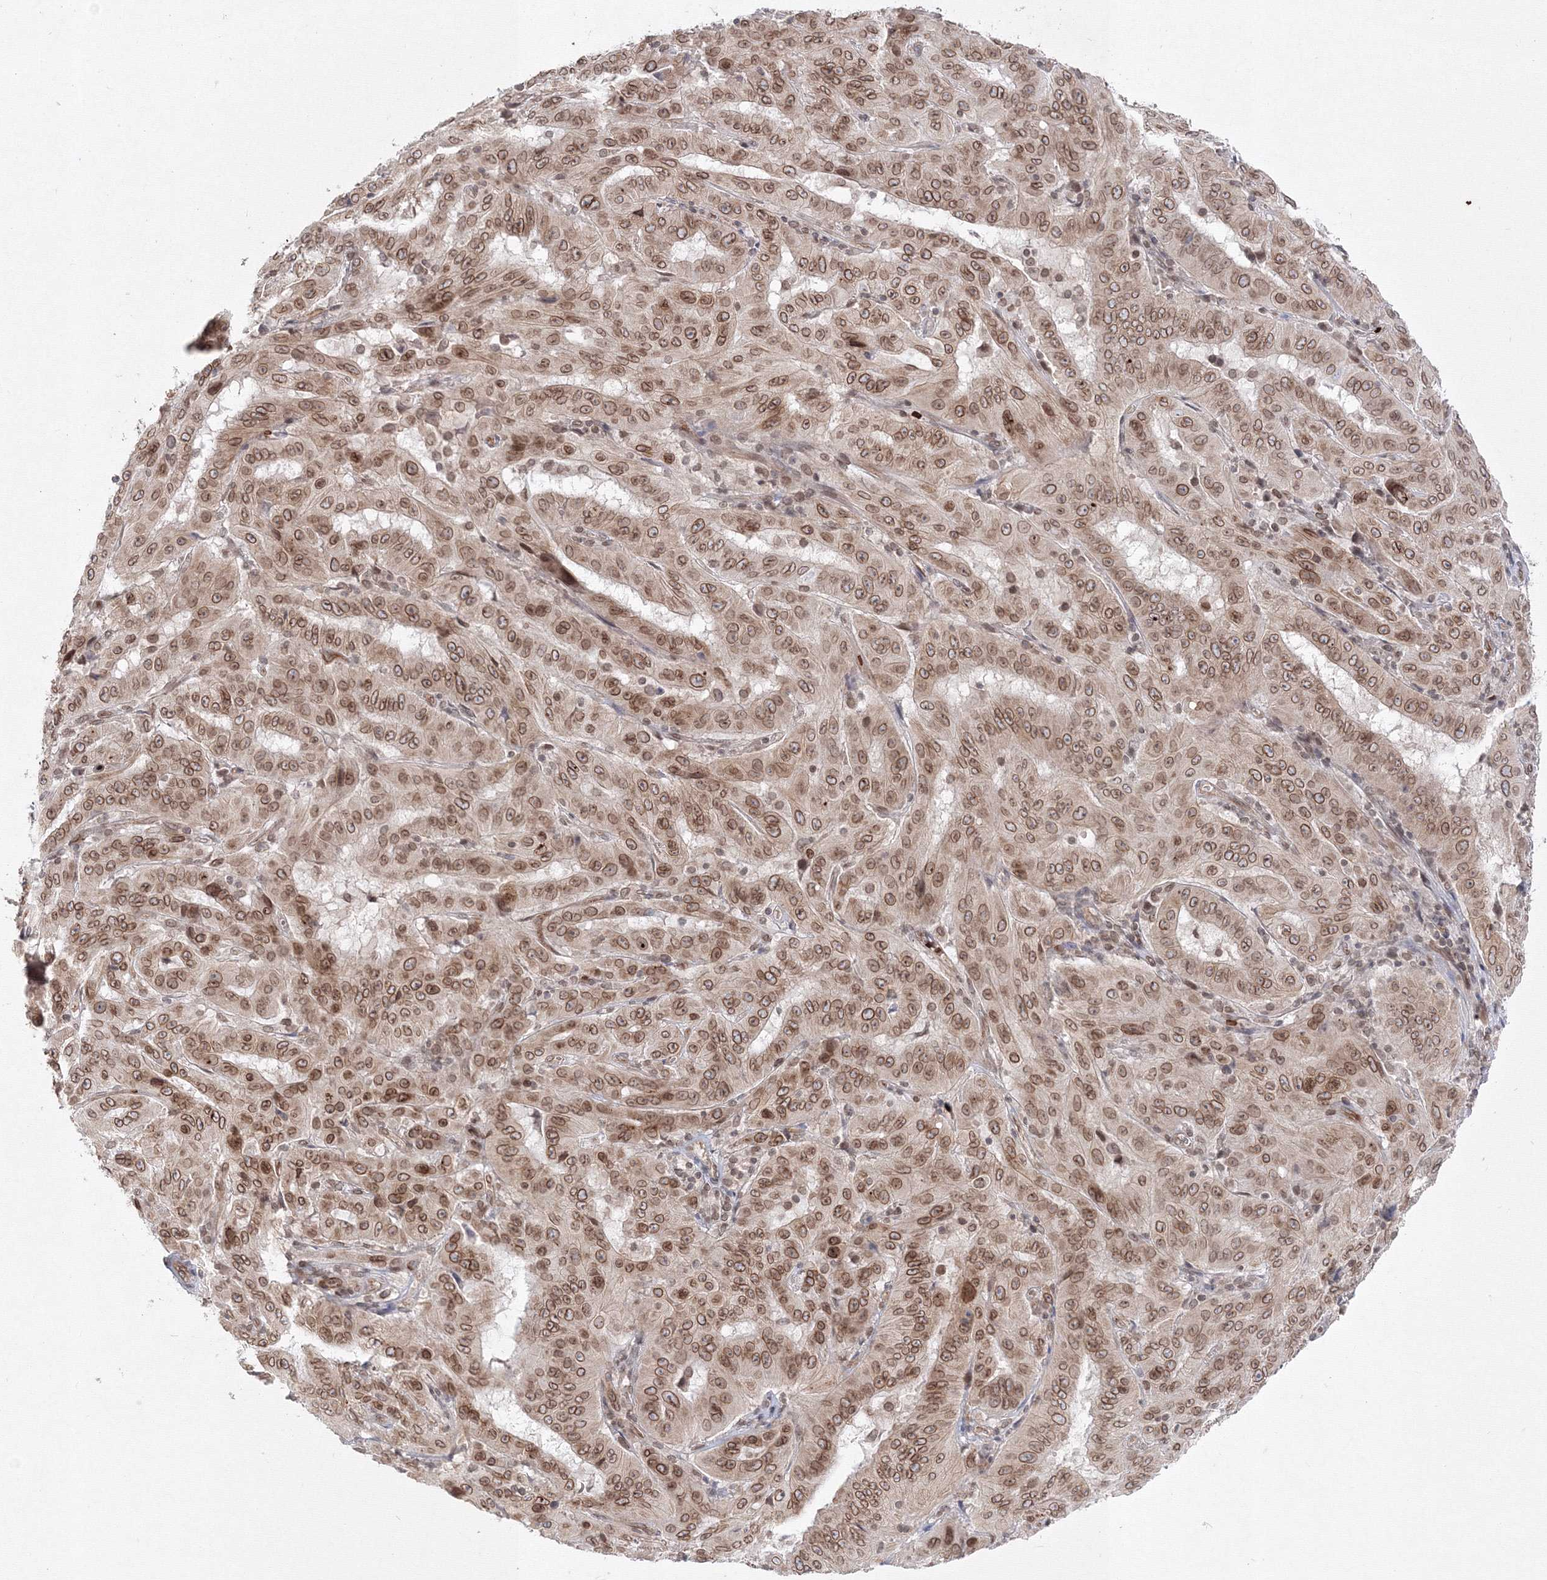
{"staining": {"intensity": "moderate", "quantity": ">75%", "location": "cytoplasmic/membranous,nuclear"}, "tissue": "pancreatic cancer", "cell_type": "Tumor cells", "image_type": "cancer", "snomed": [{"axis": "morphology", "description": "Adenocarcinoma, NOS"}, {"axis": "topography", "description": "Pancreas"}], "caption": "IHC image of neoplastic tissue: pancreatic adenocarcinoma stained using immunohistochemistry reveals medium levels of moderate protein expression localized specifically in the cytoplasmic/membranous and nuclear of tumor cells, appearing as a cytoplasmic/membranous and nuclear brown color.", "gene": "DNAJB2", "patient": {"sex": "male", "age": 63}}